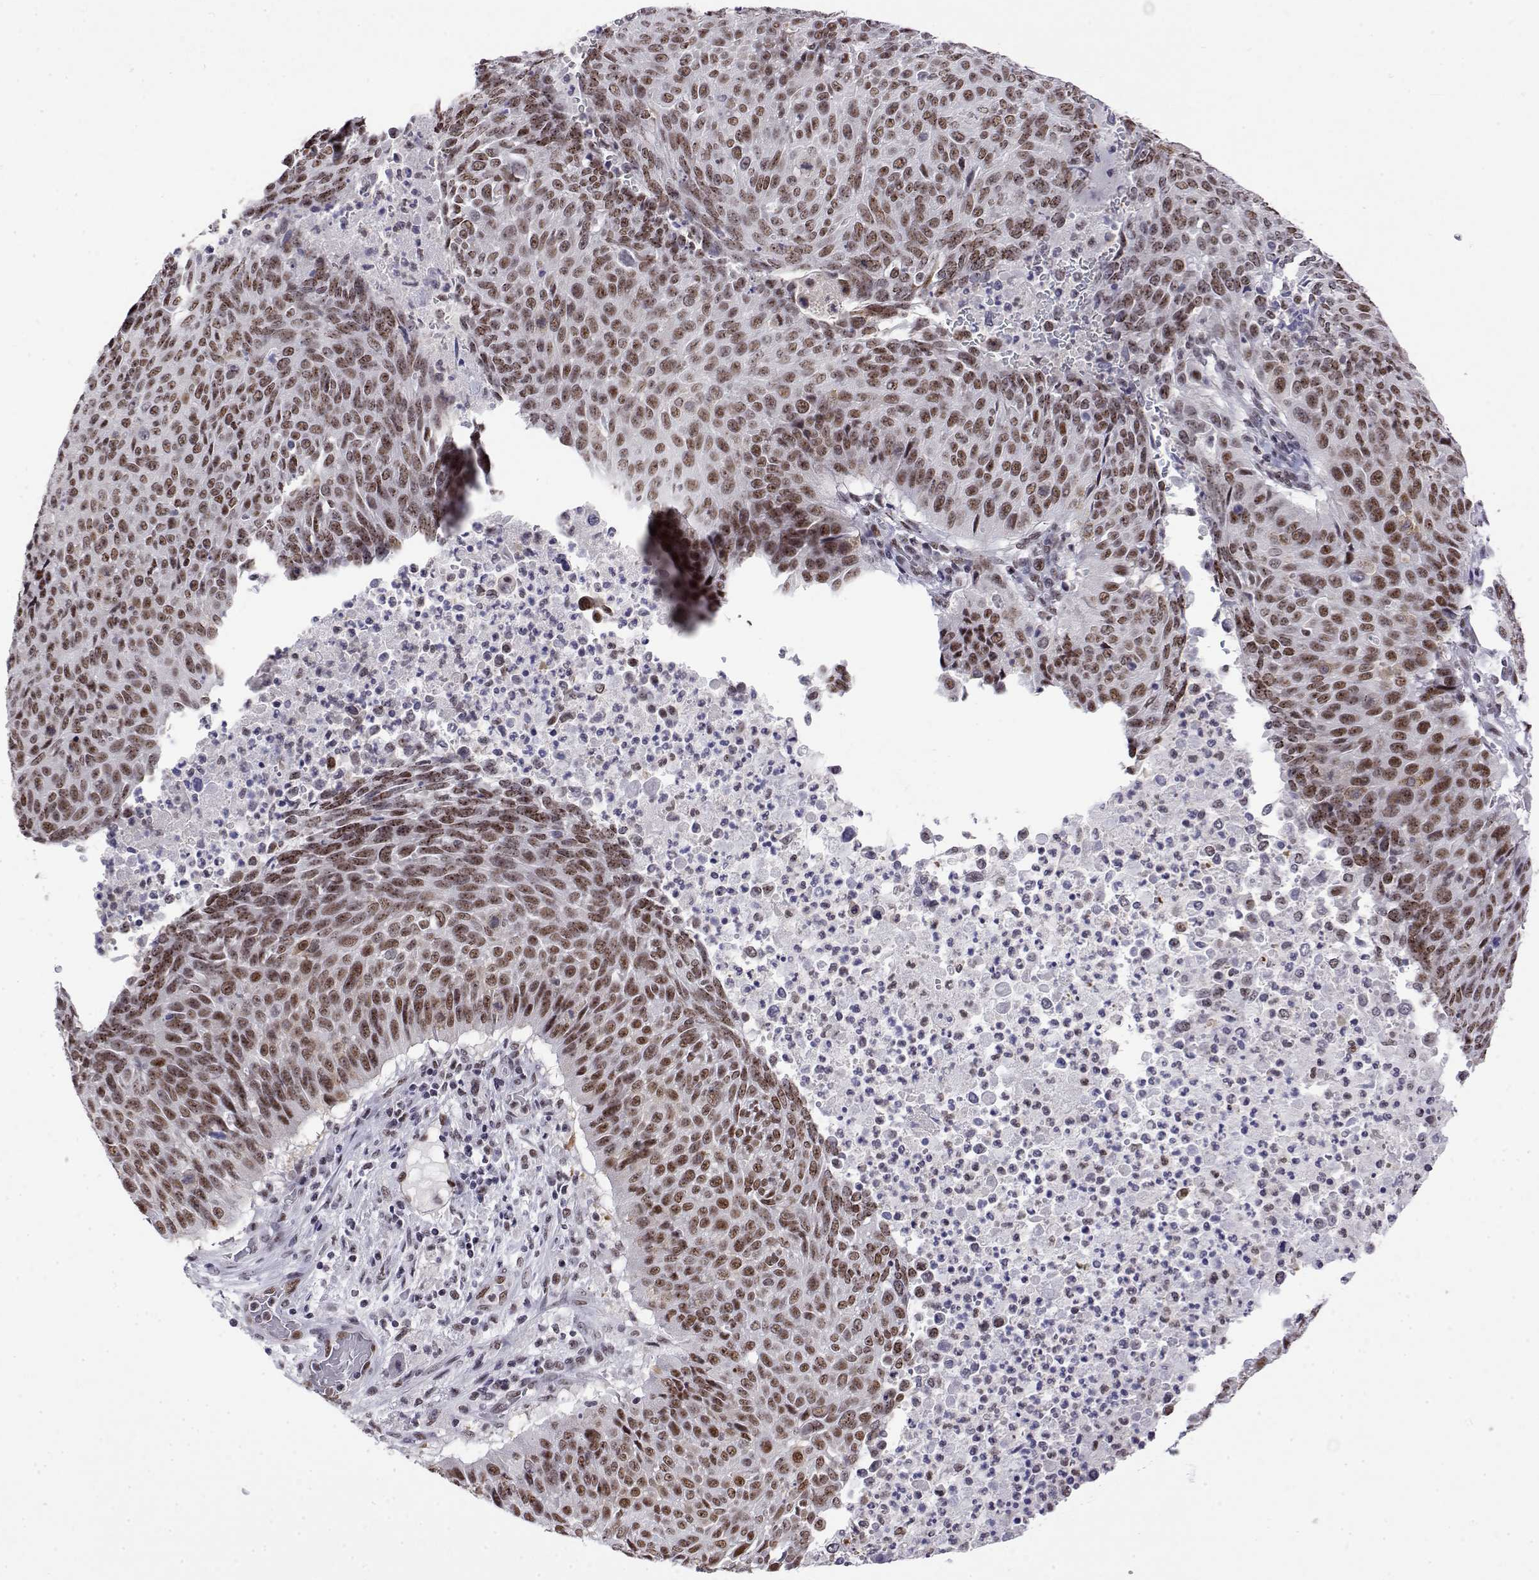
{"staining": {"intensity": "moderate", "quantity": ">75%", "location": "nuclear"}, "tissue": "lung cancer", "cell_type": "Tumor cells", "image_type": "cancer", "snomed": [{"axis": "morphology", "description": "Normal tissue, NOS"}, {"axis": "morphology", "description": "Squamous cell carcinoma, NOS"}, {"axis": "topography", "description": "Bronchus"}, {"axis": "topography", "description": "Lung"}], "caption": "Human squamous cell carcinoma (lung) stained with a protein marker reveals moderate staining in tumor cells.", "gene": "POLDIP3", "patient": {"sex": "male", "age": 64}}